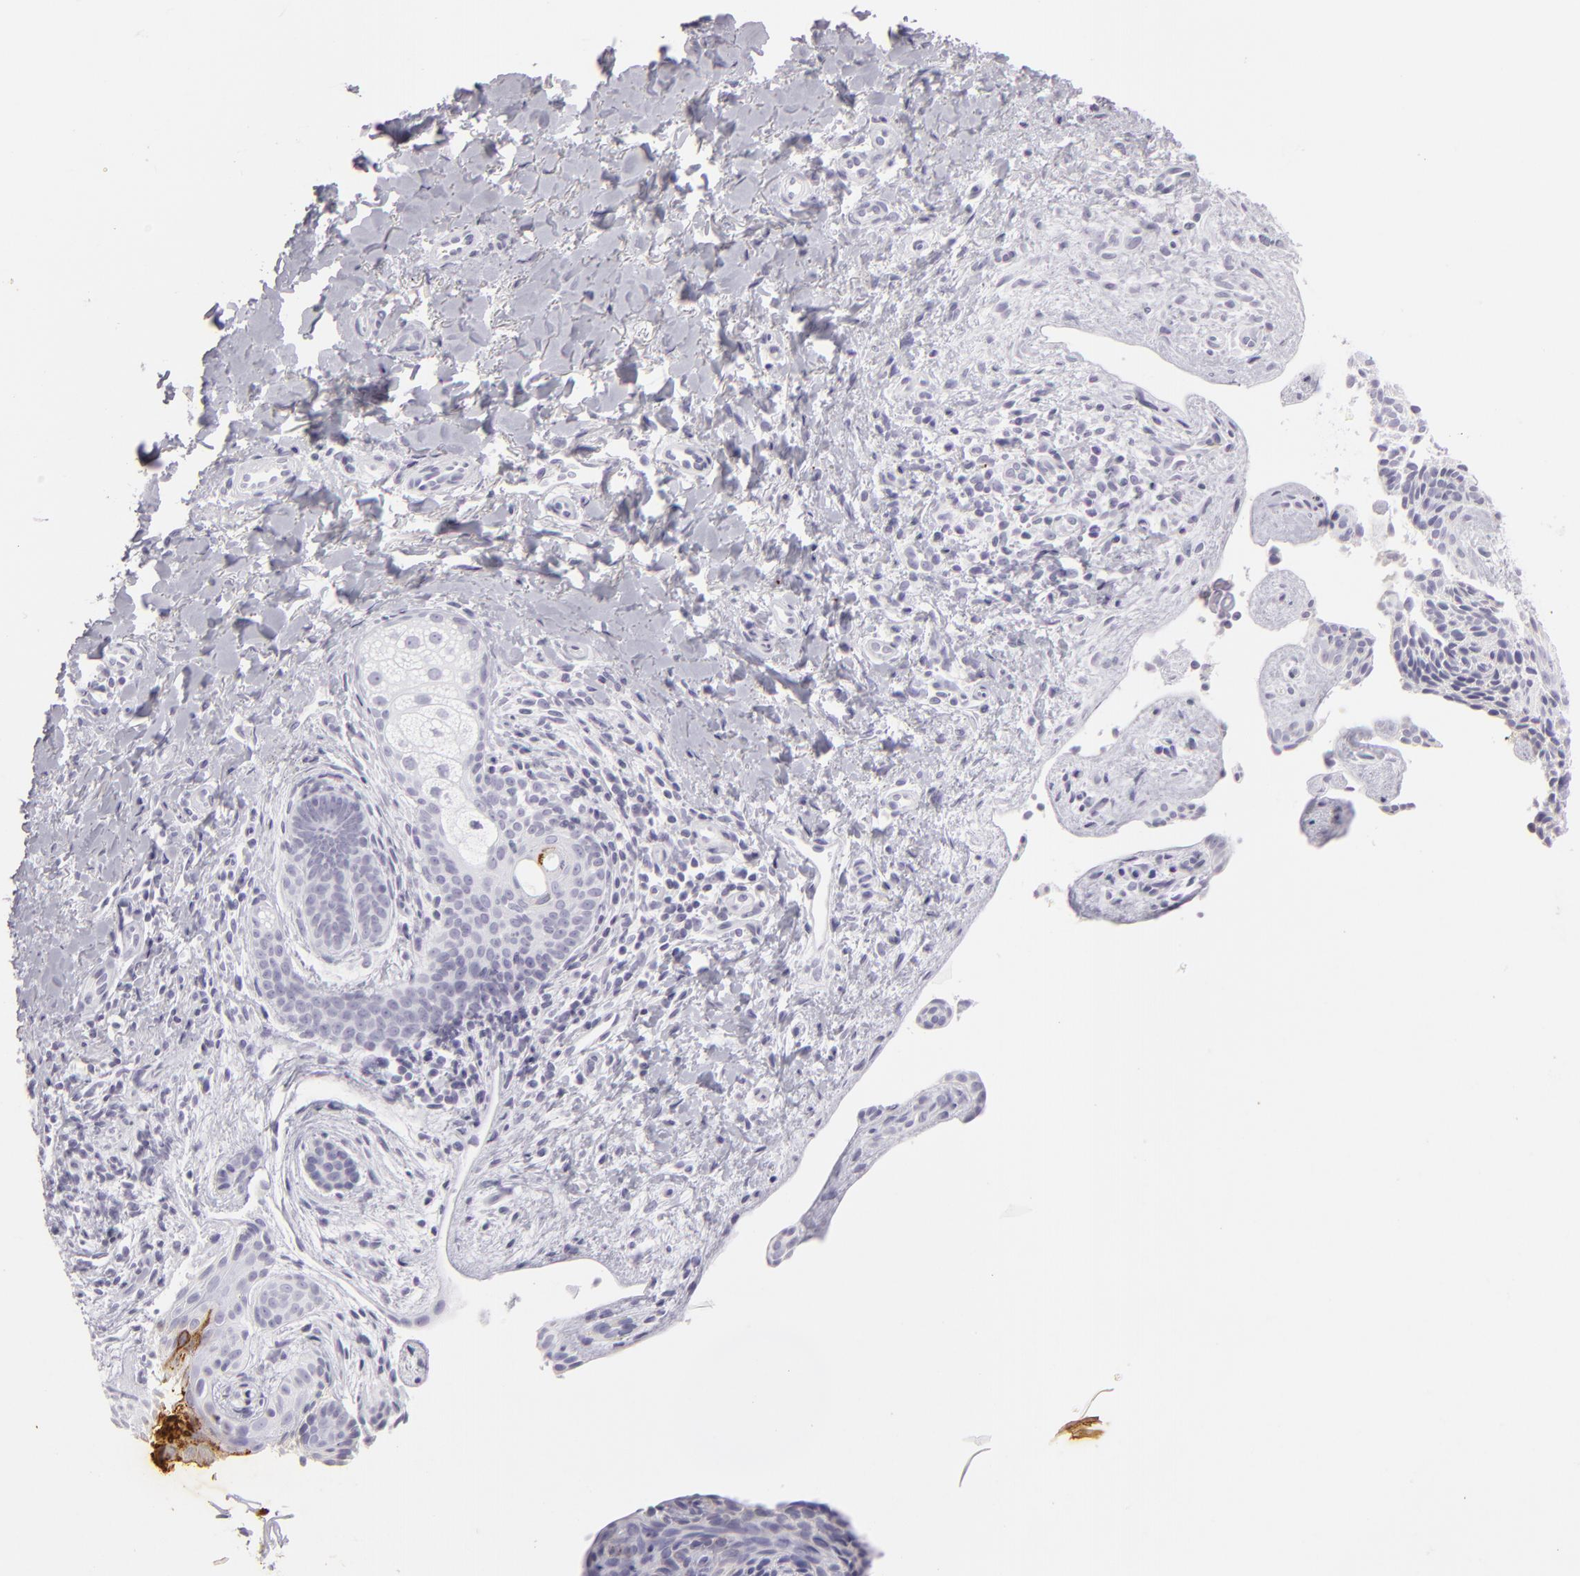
{"staining": {"intensity": "negative", "quantity": "none", "location": "none"}, "tissue": "skin cancer", "cell_type": "Tumor cells", "image_type": "cancer", "snomed": [{"axis": "morphology", "description": "Basal cell carcinoma"}, {"axis": "topography", "description": "Skin"}], "caption": "Immunohistochemistry (IHC) of skin cancer displays no expression in tumor cells.", "gene": "FLG", "patient": {"sex": "female", "age": 78}}